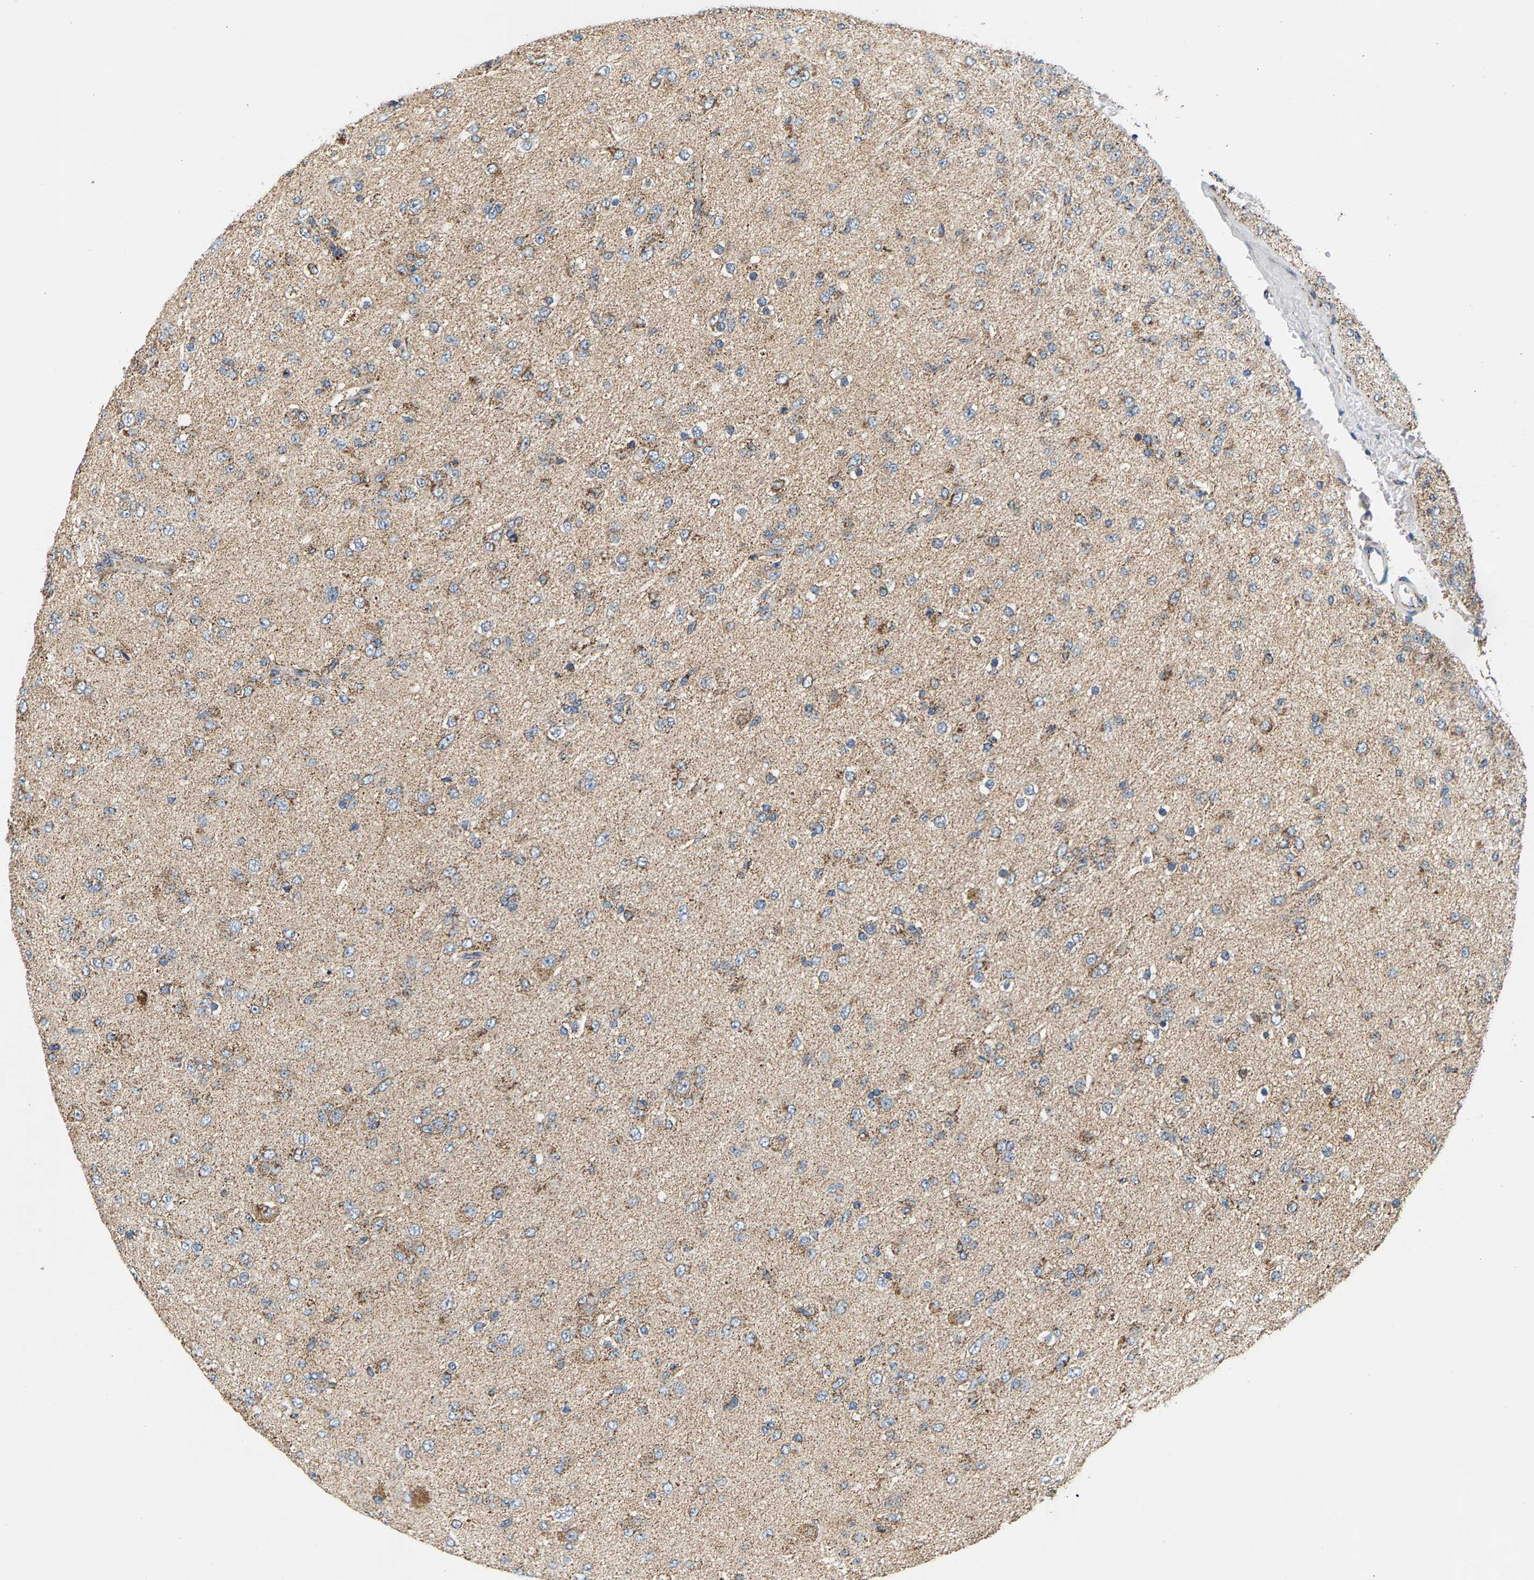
{"staining": {"intensity": "moderate", "quantity": "25%-75%", "location": "cytoplasmic/membranous"}, "tissue": "glioma", "cell_type": "Tumor cells", "image_type": "cancer", "snomed": [{"axis": "morphology", "description": "Glioma, malignant, Low grade"}, {"axis": "topography", "description": "Brain"}], "caption": "Immunohistochemical staining of human malignant glioma (low-grade) displays medium levels of moderate cytoplasmic/membranous protein staining in about 25%-75% of tumor cells.", "gene": "PDE1A", "patient": {"sex": "male", "age": 65}}